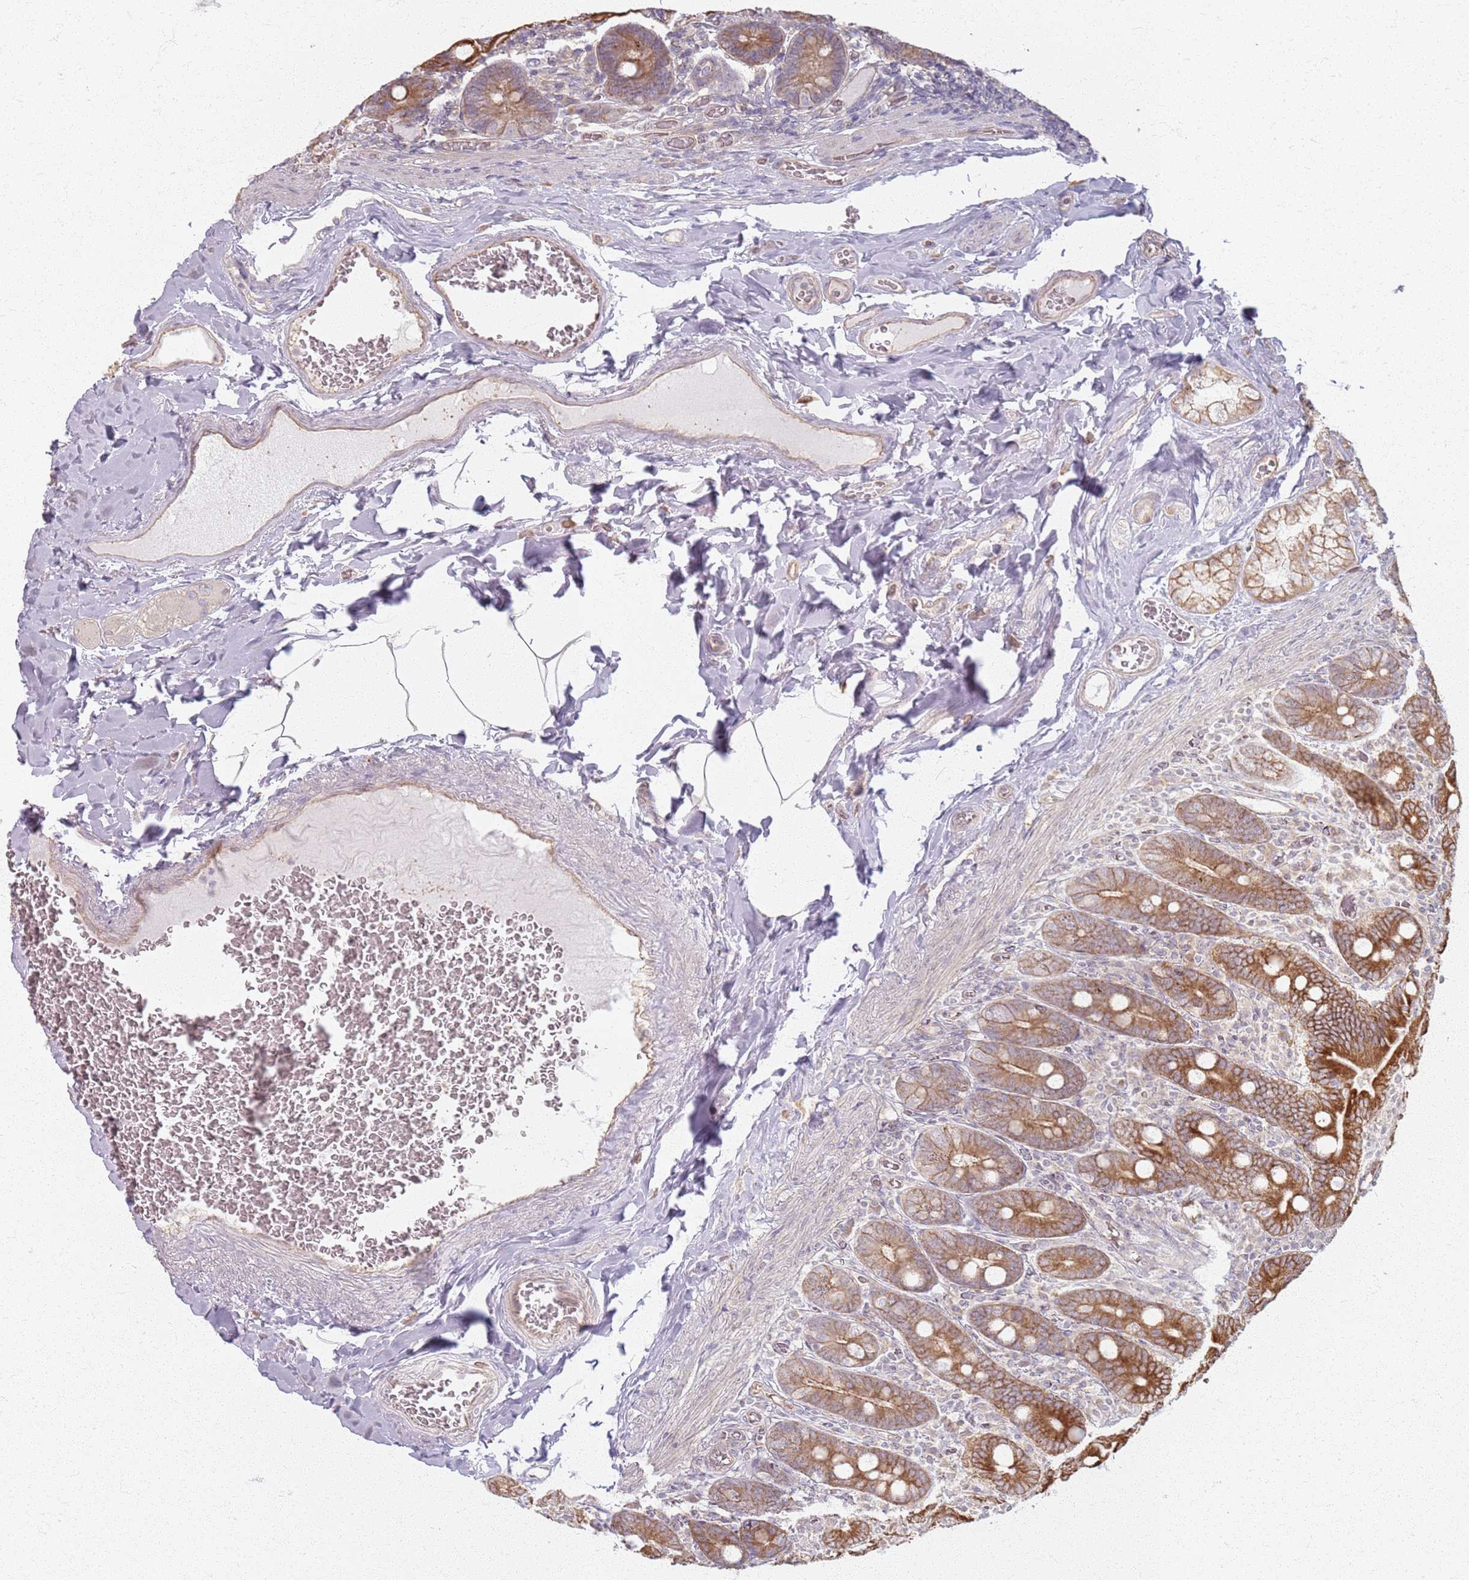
{"staining": {"intensity": "strong", "quantity": ">75%", "location": "cytoplasmic/membranous"}, "tissue": "duodenum", "cell_type": "Glandular cells", "image_type": "normal", "snomed": [{"axis": "morphology", "description": "Normal tissue, NOS"}, {"axis": "topography", "description": "Duodenum"}], "caption": "The micrograph shows staining of unremarkable duodenum, revealing strong cytoplasmic/membranous protein expression (brown color) within glandular cells. The staining was performed using DAB (3,3'-diaminobenzidine), with brown indicating positive protein expression. Nuclei are stained blue with hematoxylin.", "gene": "KCNA5", "patient": {"sex": "female", "age": 62}}